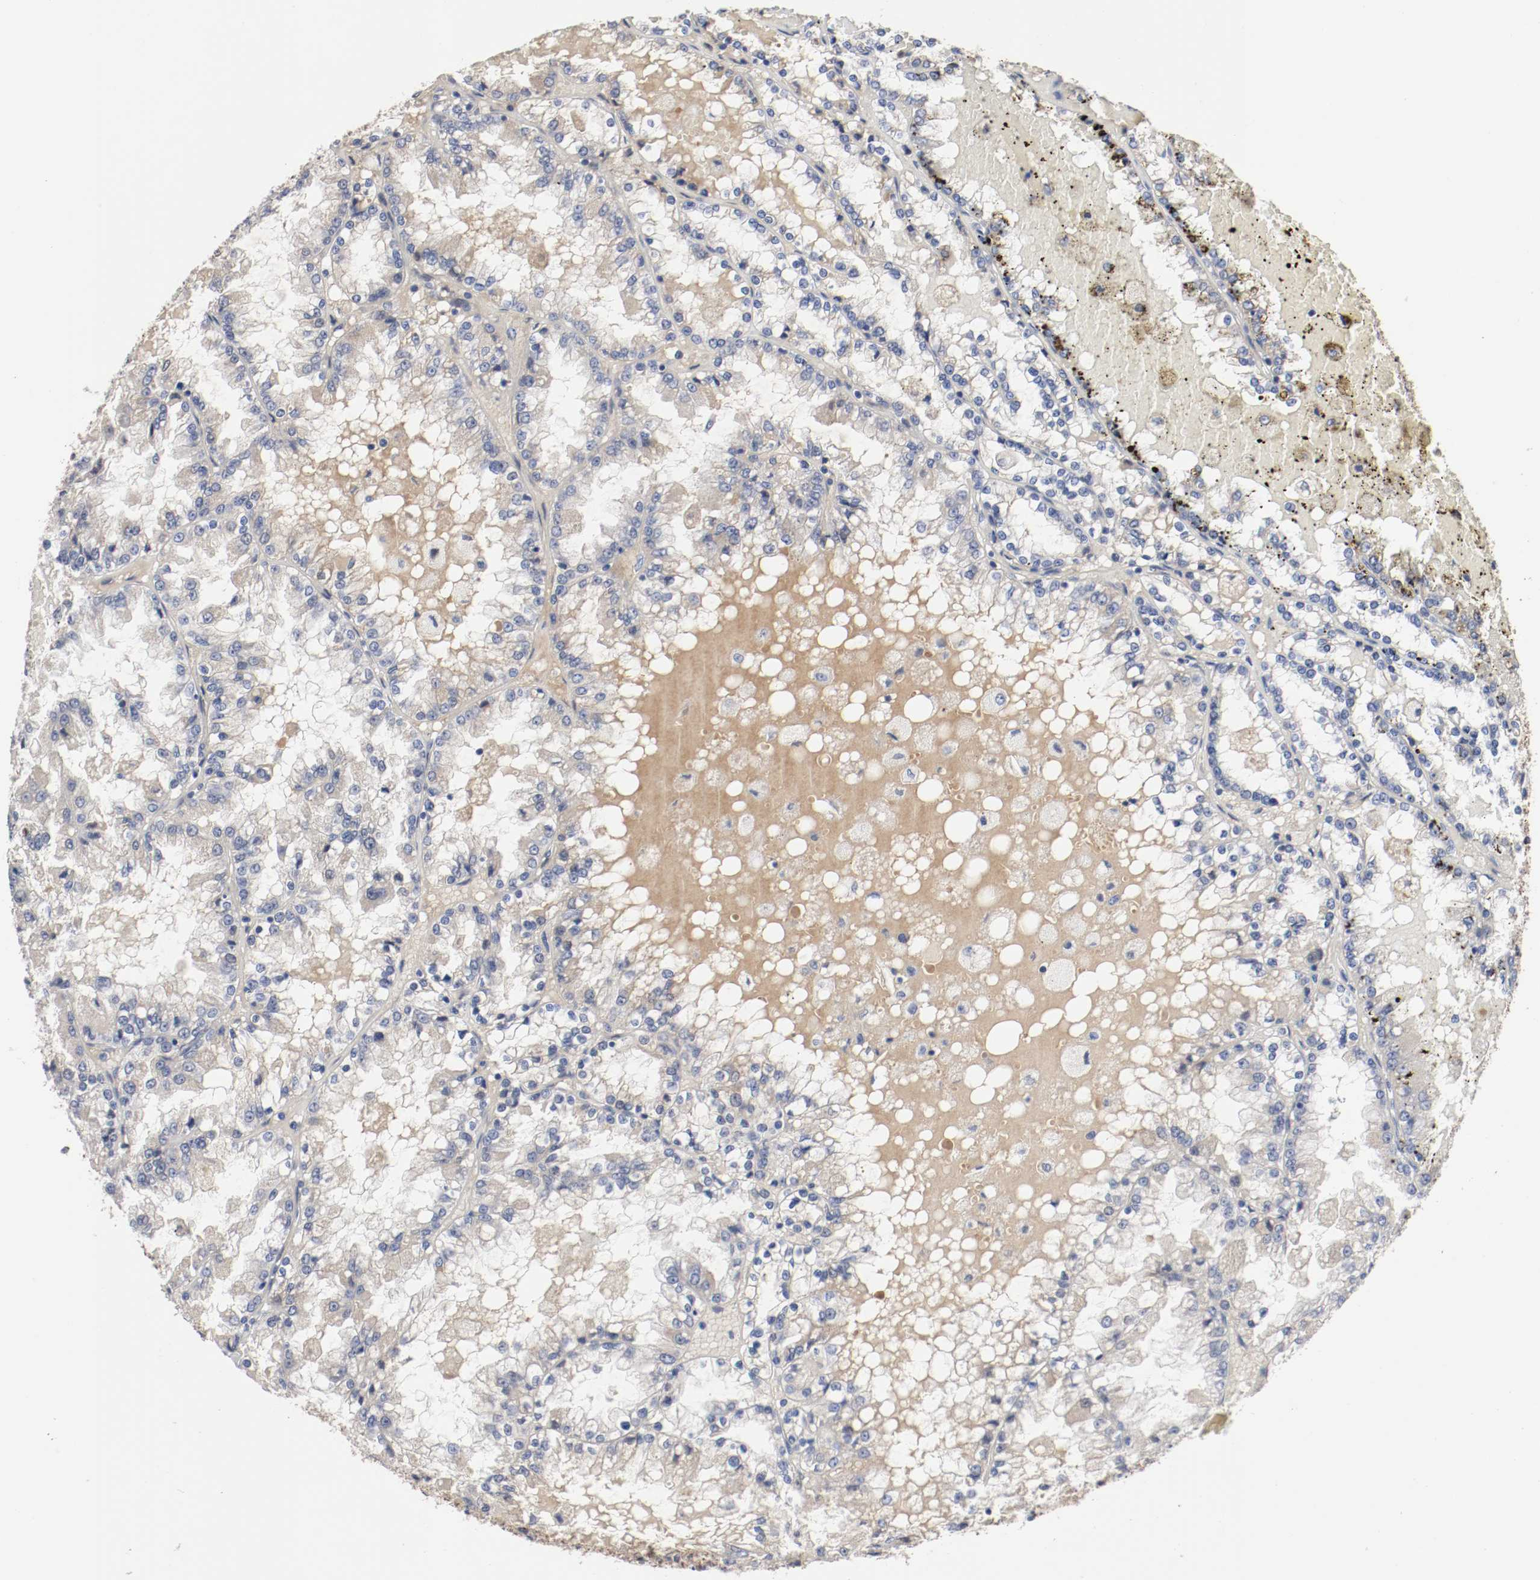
{"staining": {"intensity": "weak", "quantity": "25%-75%", "location": "cytoplasmic/membranous"}, "tissue": "renal cancer", "cell_type": "Tumor cells", "image_type": "cancer", "snomed": [{"axis": "morphology", "description": "Adenocarcinoma, NOS"}, {"axis": "topography", "description": "Kidney"}], "caption": "A brown stain shows weak cytoplasmic/membranous expression of a protein in adenocarcinoma (renal) tumor cells. The staining is performed using DAB brown chromogen to label protein expression. The nuclei are counter-stained blue using hematoxylin.", "gene": "AFG3L2", "patient": {"sex": "female", "age": 56}}